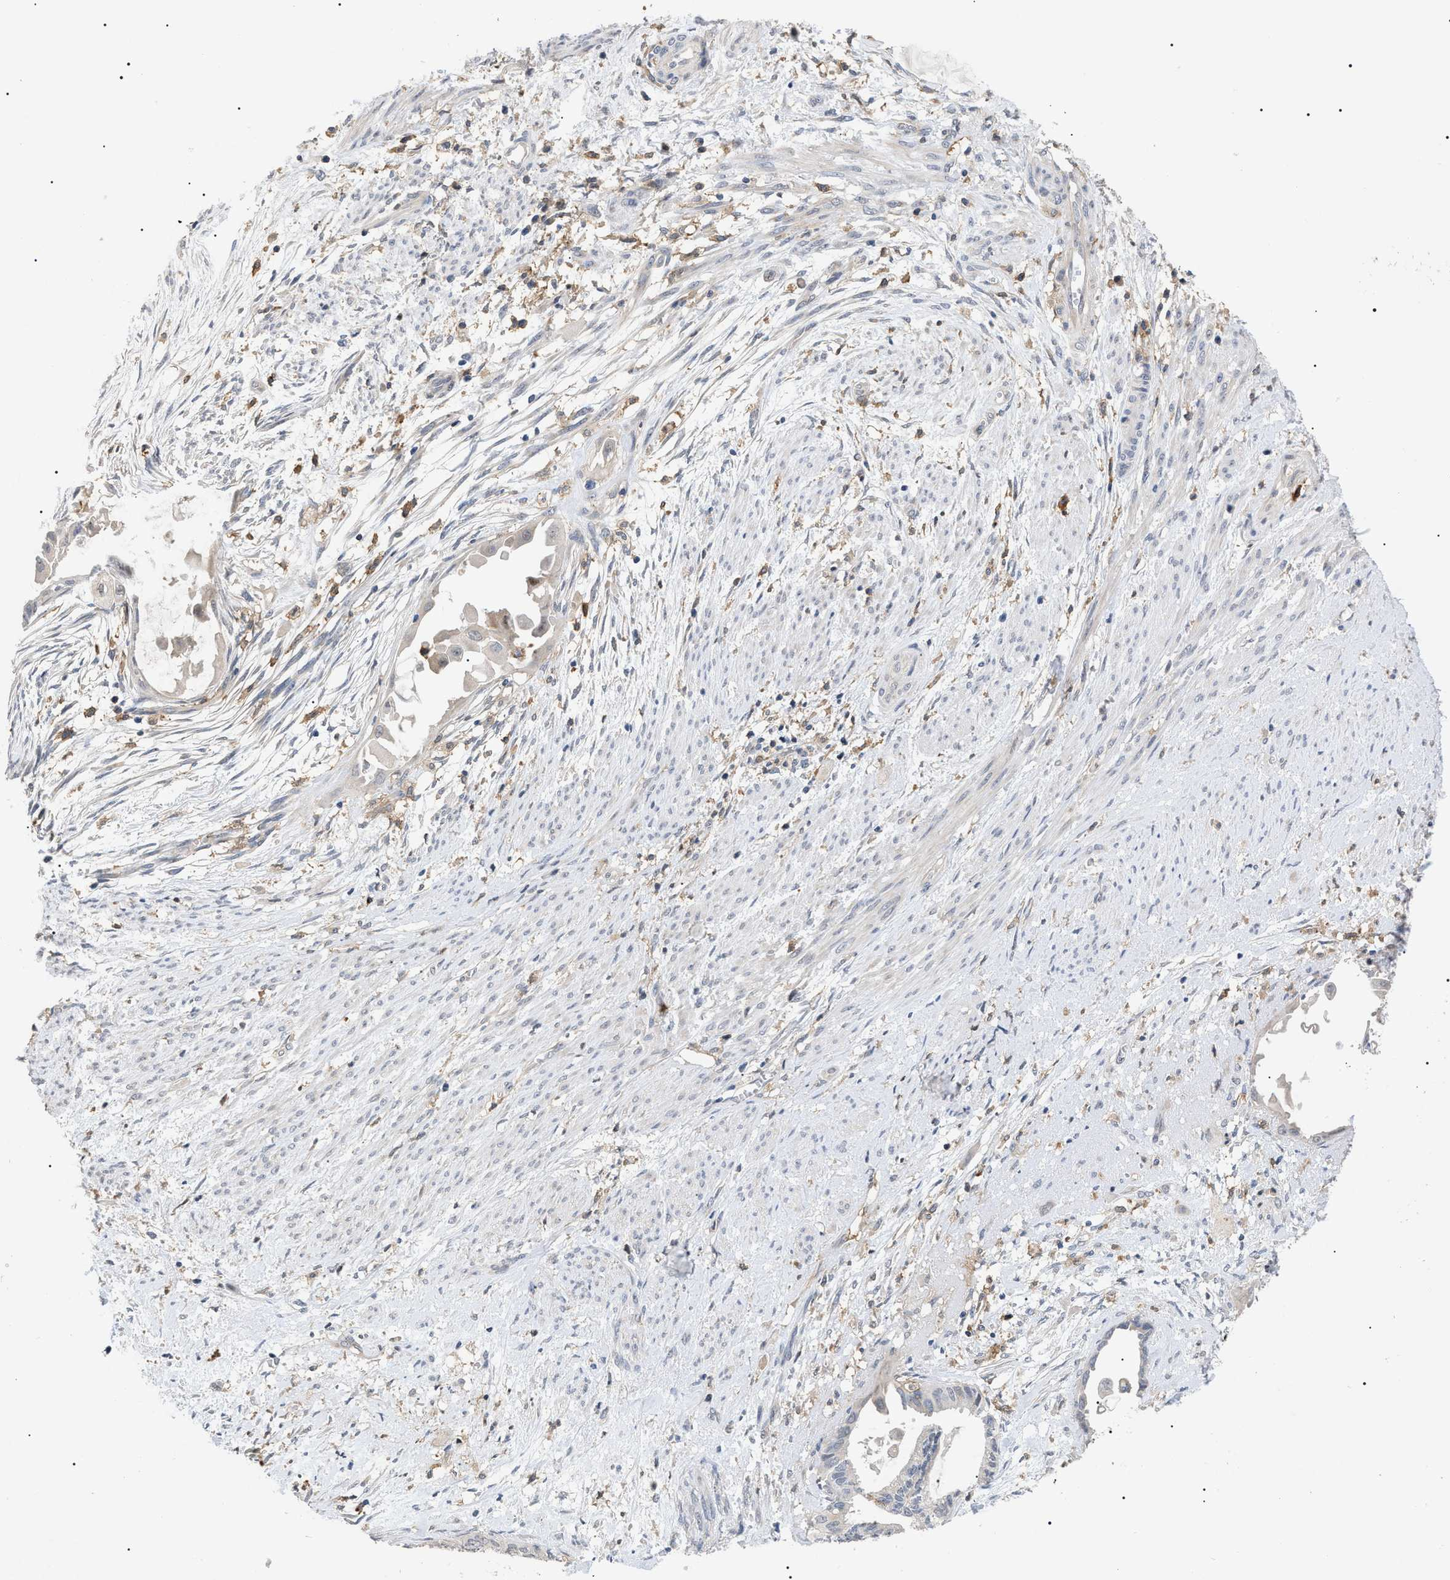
{"staining": {"intensity": "negative", "quantity": "none", "location": "none"}, "tissue": "cervical cancer", "cell_type": "Tumor cells", "image_type": "cancer", "snomed": [{"axis": "morphology", "description": "Normal tissue, NOS"}, {"axis": "morphology", "description": "Adenocarcinoma, NOS"}, {"axis": "topography", "description": "Cervix"}, {"axis": "topography", "description": "Endometrium"}], "caption": "DAB (3,3'-diaminobenzidine) immunohistochemical staining of human cervical cancer (adenocarcinoma) reveals no significant staining in tumor cells. (Immunohistochemistry, brightfield microscopy, high magnification).", "gene": "CD300A", "patient": {"sex": "female", "age": 86}}